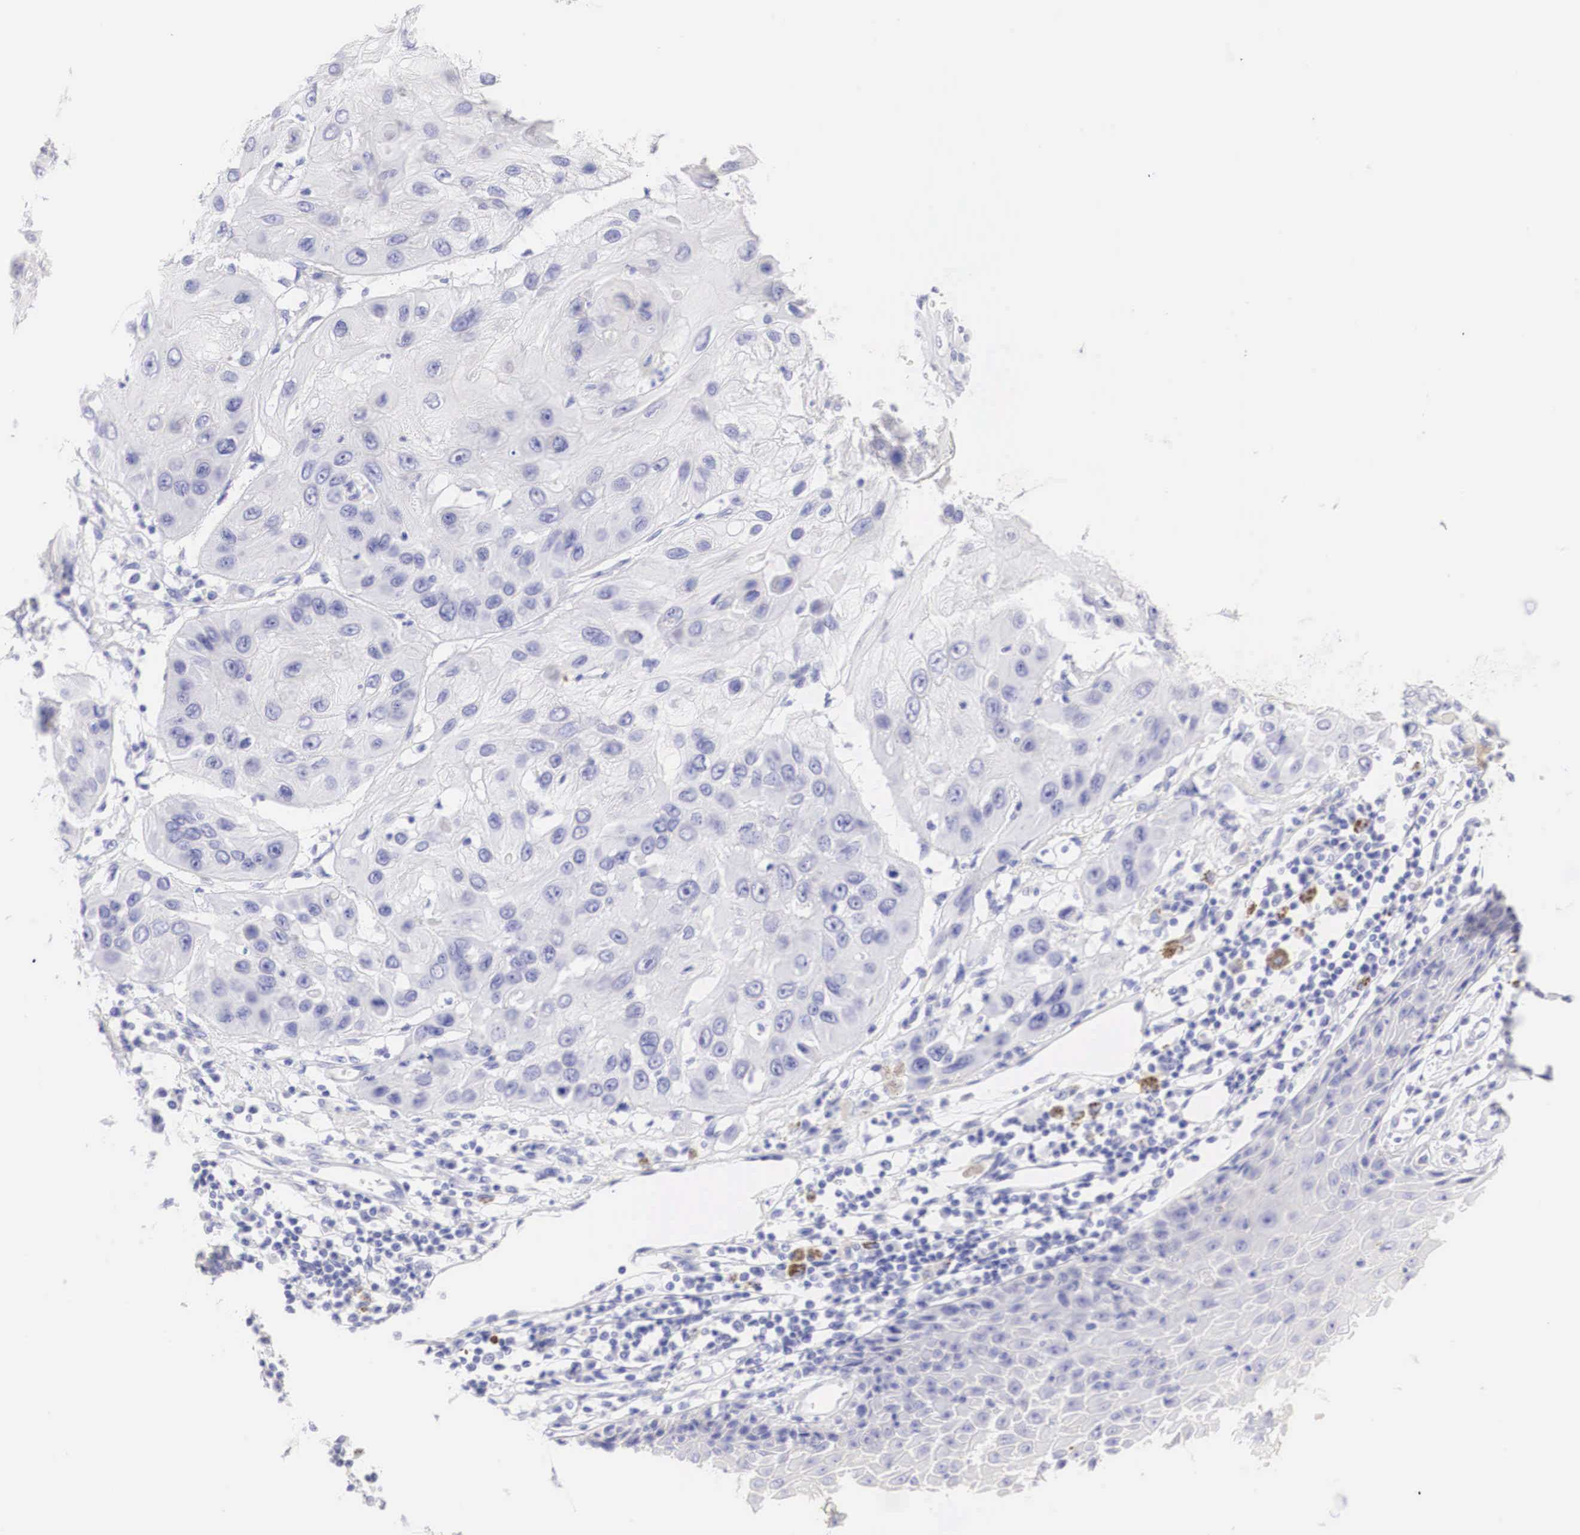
{"staining": {"intensity": "negative", "quantity": "none", "location": "none"}, "tissue": "skin cancer", "cell_type": "Tumor cells", "image_type": "cancer", "snomed": [{"axis": "morphology", "description": "Squamous cell carcinoma, NOS"}, {"axis": "topography", "description": "Skin"}, {"axis": "topography", "description": "Anal"}], "caption": "The image reveals no significant expression in tumor cells of skin squamous cell carcinoma. (Immunohistochemistry (ihc), brightfield microscopy, high magnification).", "gene": "ERBB2", "patient": {"sex": "male", "age": 61}}